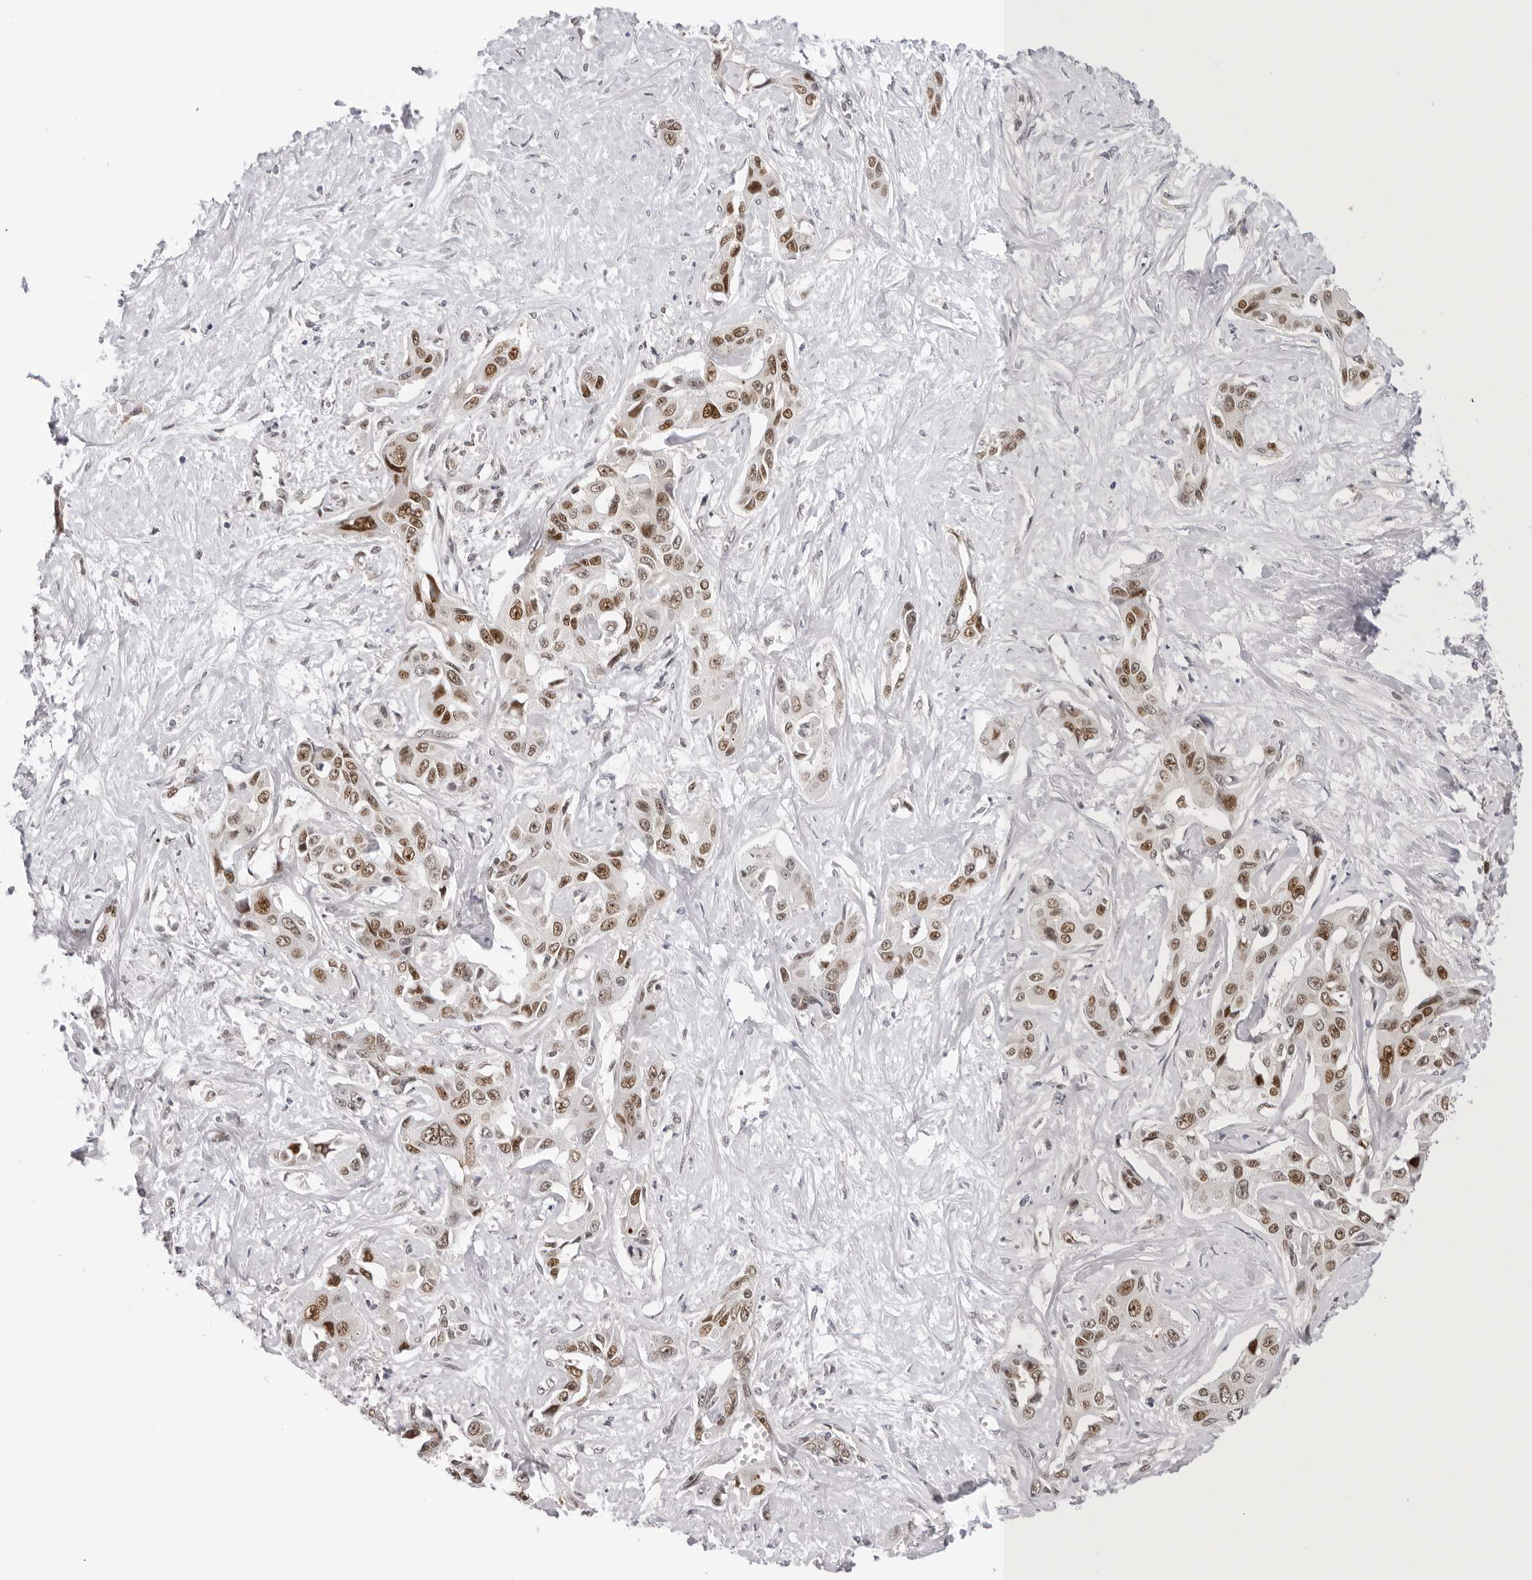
{"staining": {"intensity": "strong", "quantity": ">75%", "location": "nuclear"}, "tissue": "liver cancer", "cell_type": "Tumor cells", "image_type": "cancer", "snomed": [{"axis": "morphology", "description": "Cholangiocarcinoma"}, {"axis": "topography", "description": "Liver"}], "caption": "Immunohistochemical staining of human liver cholangiocarcinoma shows high levels of strong nuclear expression in about >75% of tumor cells. Nuclei are stained in blue.", "gene": "WDR77", "patient": {"sex": "male", "age": 59}}